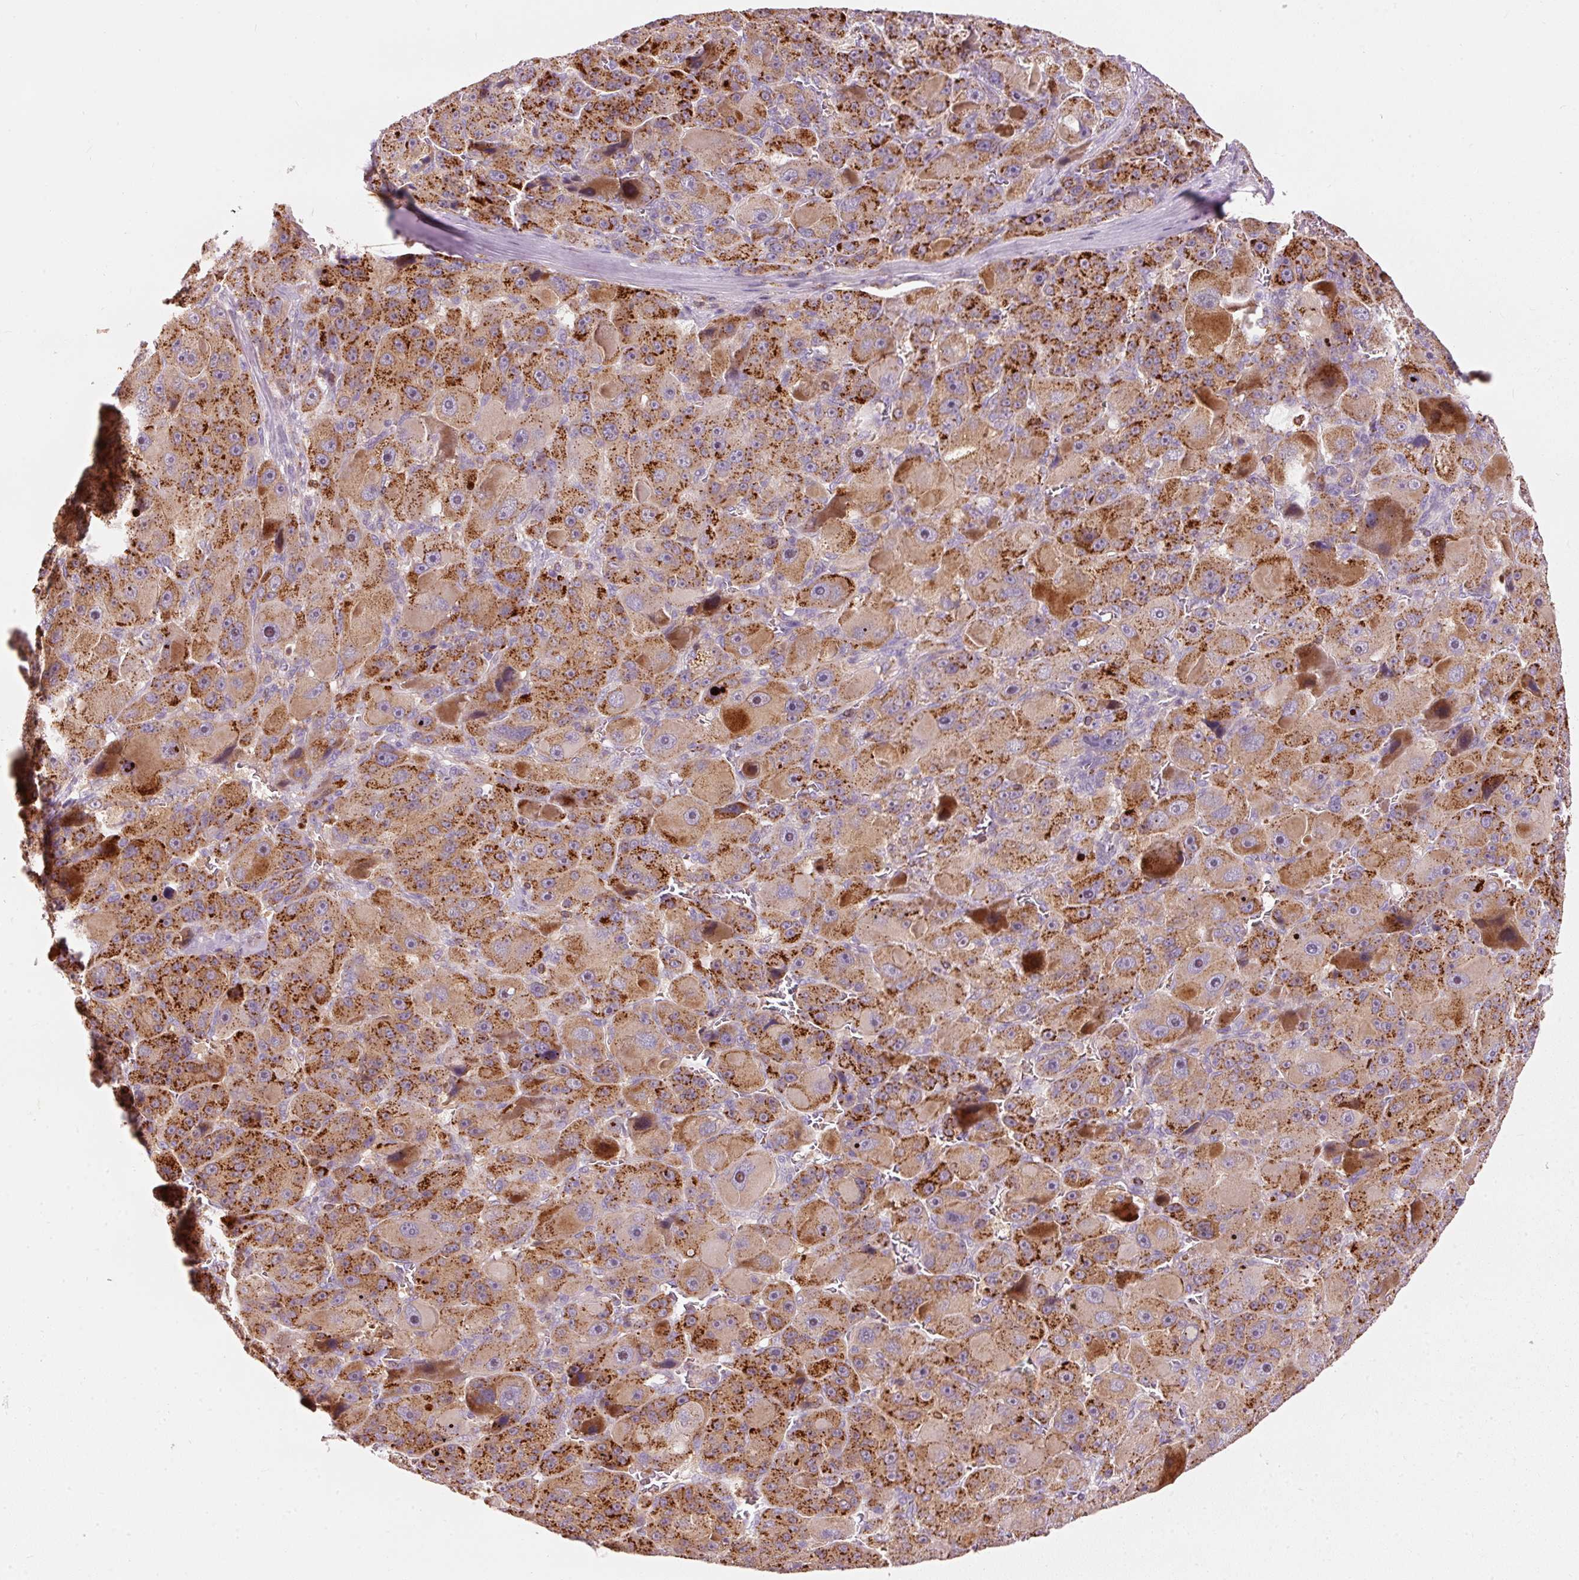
{"staining": {"intensity": "strong", "quantity": ">75%", "location": "cytoplasmic/membranous"}, "tissue": "liver cancer", "cell_type": "Tumor cells", "image_type": "cancer", "snomed": [{"axis": "morphology", "description": "Carcinoma, Hepatocellular, NOS"}, {"axis": "topography", "description": "Liver"}], "caption": "A brown stain labels strong cytoplasmic/membranous expression of a protein in liver cancer (hepatocellular carcinoma) tumor cells. The protein of interest is stained brown, and the nuclei are stained in blue (DAB IHC with brightfield microscopy, high magnification).", "gene": "KLHL21", "patient": {"sex": "male", "age": 76}}